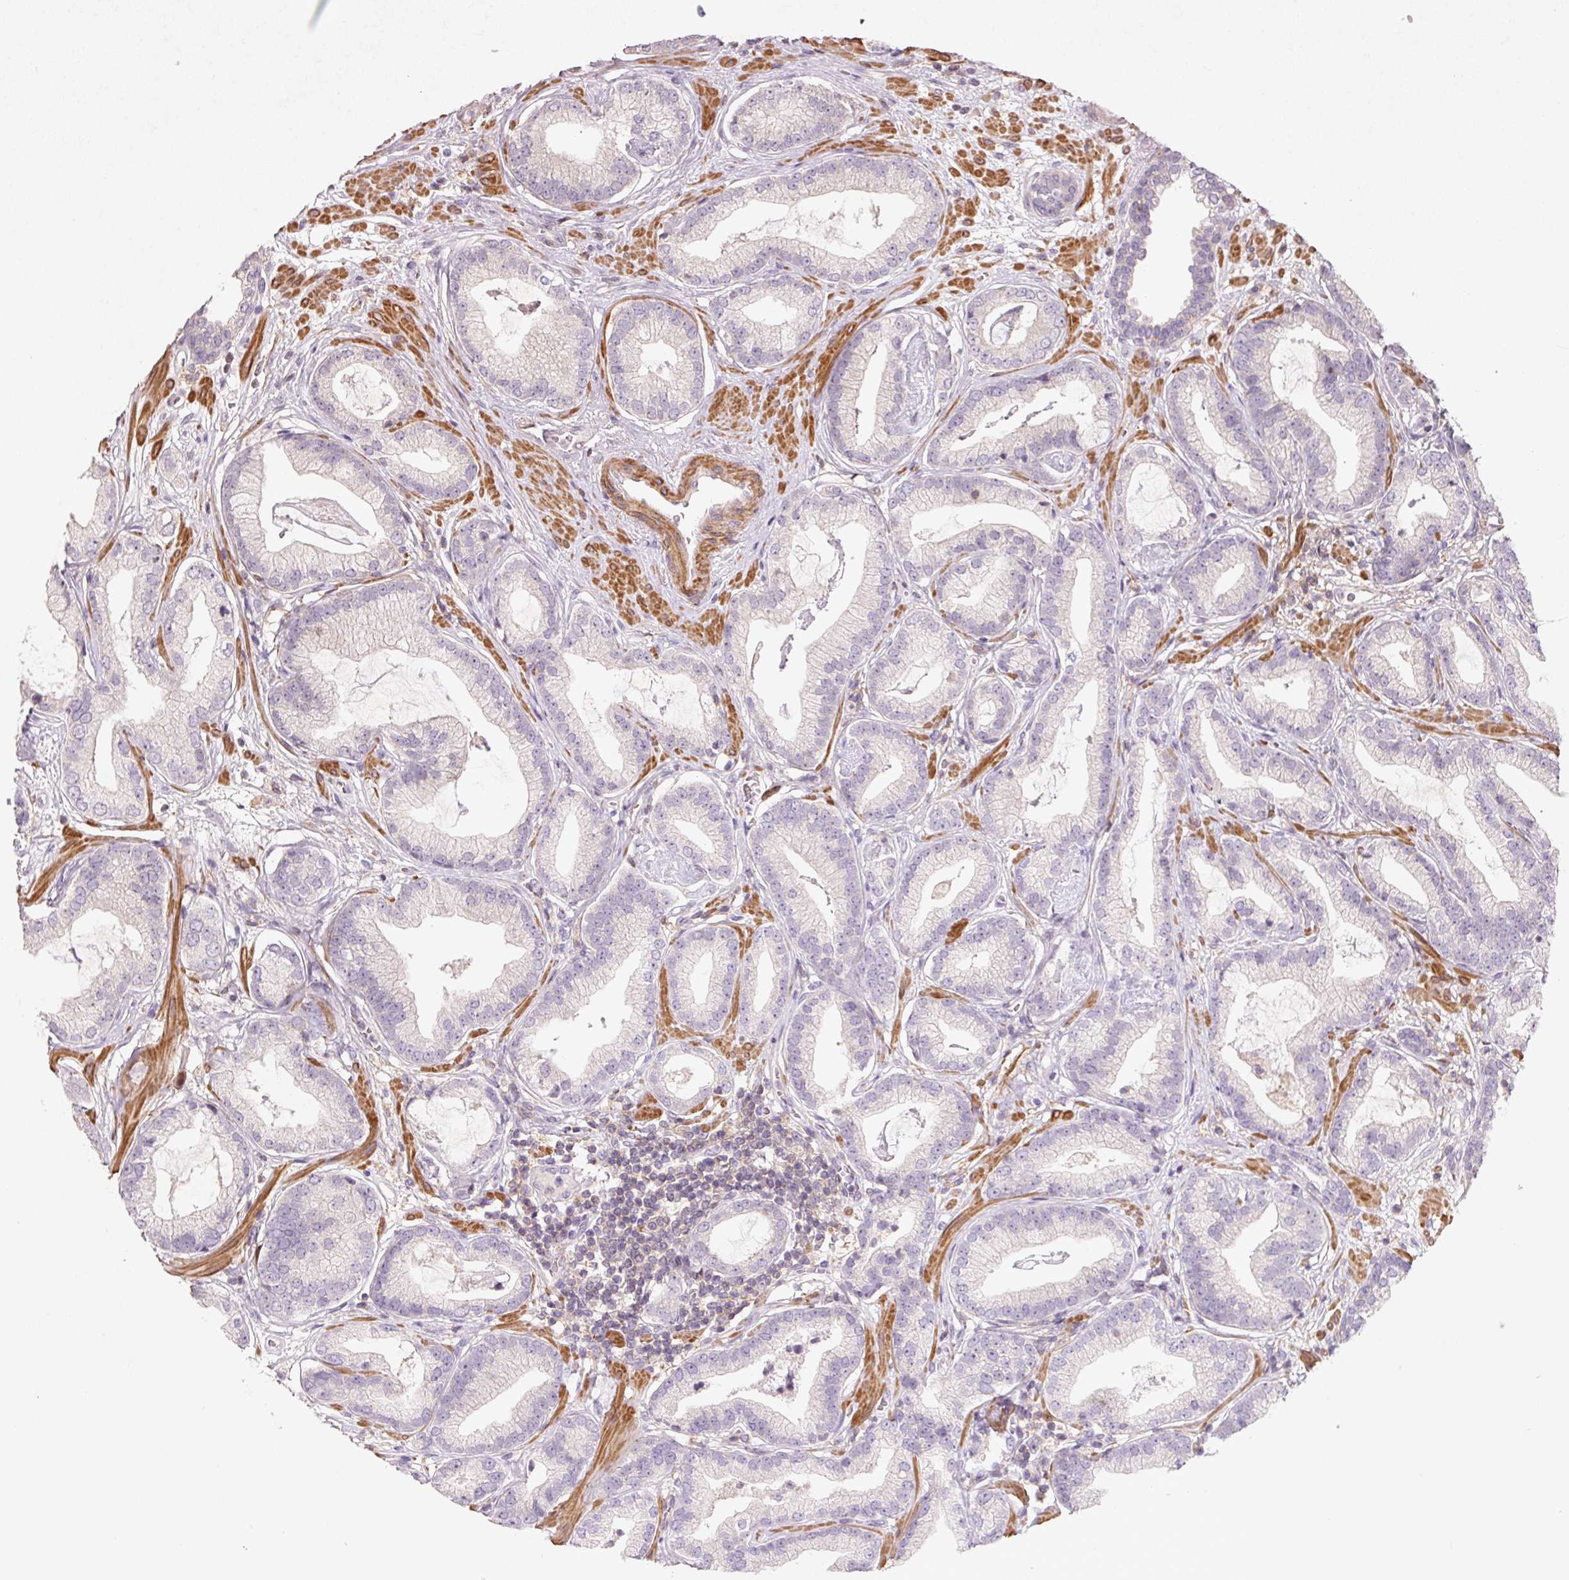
{"staining": {"intensity": "negative", "quantity": "none", "location": "none"}, "tissue": "prostate cancer", "cell_type": "Tumor cells", "image_type": "cancer", "snomed": [{"axis": "morphology", "description": "Adenocarcinoma, Low grade"}, {"axis": "topography", "description": "Prostate"}], "caption": "This histopathology image is of adenocarcinoma (low-grade) (prostate) stained with immunohistochemistry (IHC) to label a protein in brown with the nuclei are counter-stained blue. There is no staining in tumor cells. (DAB immunohistochemistry (IHC) with hematoxylin counter stain).", "gene": "KCNK15", "patient": {"sex": "male", "age": 62}}